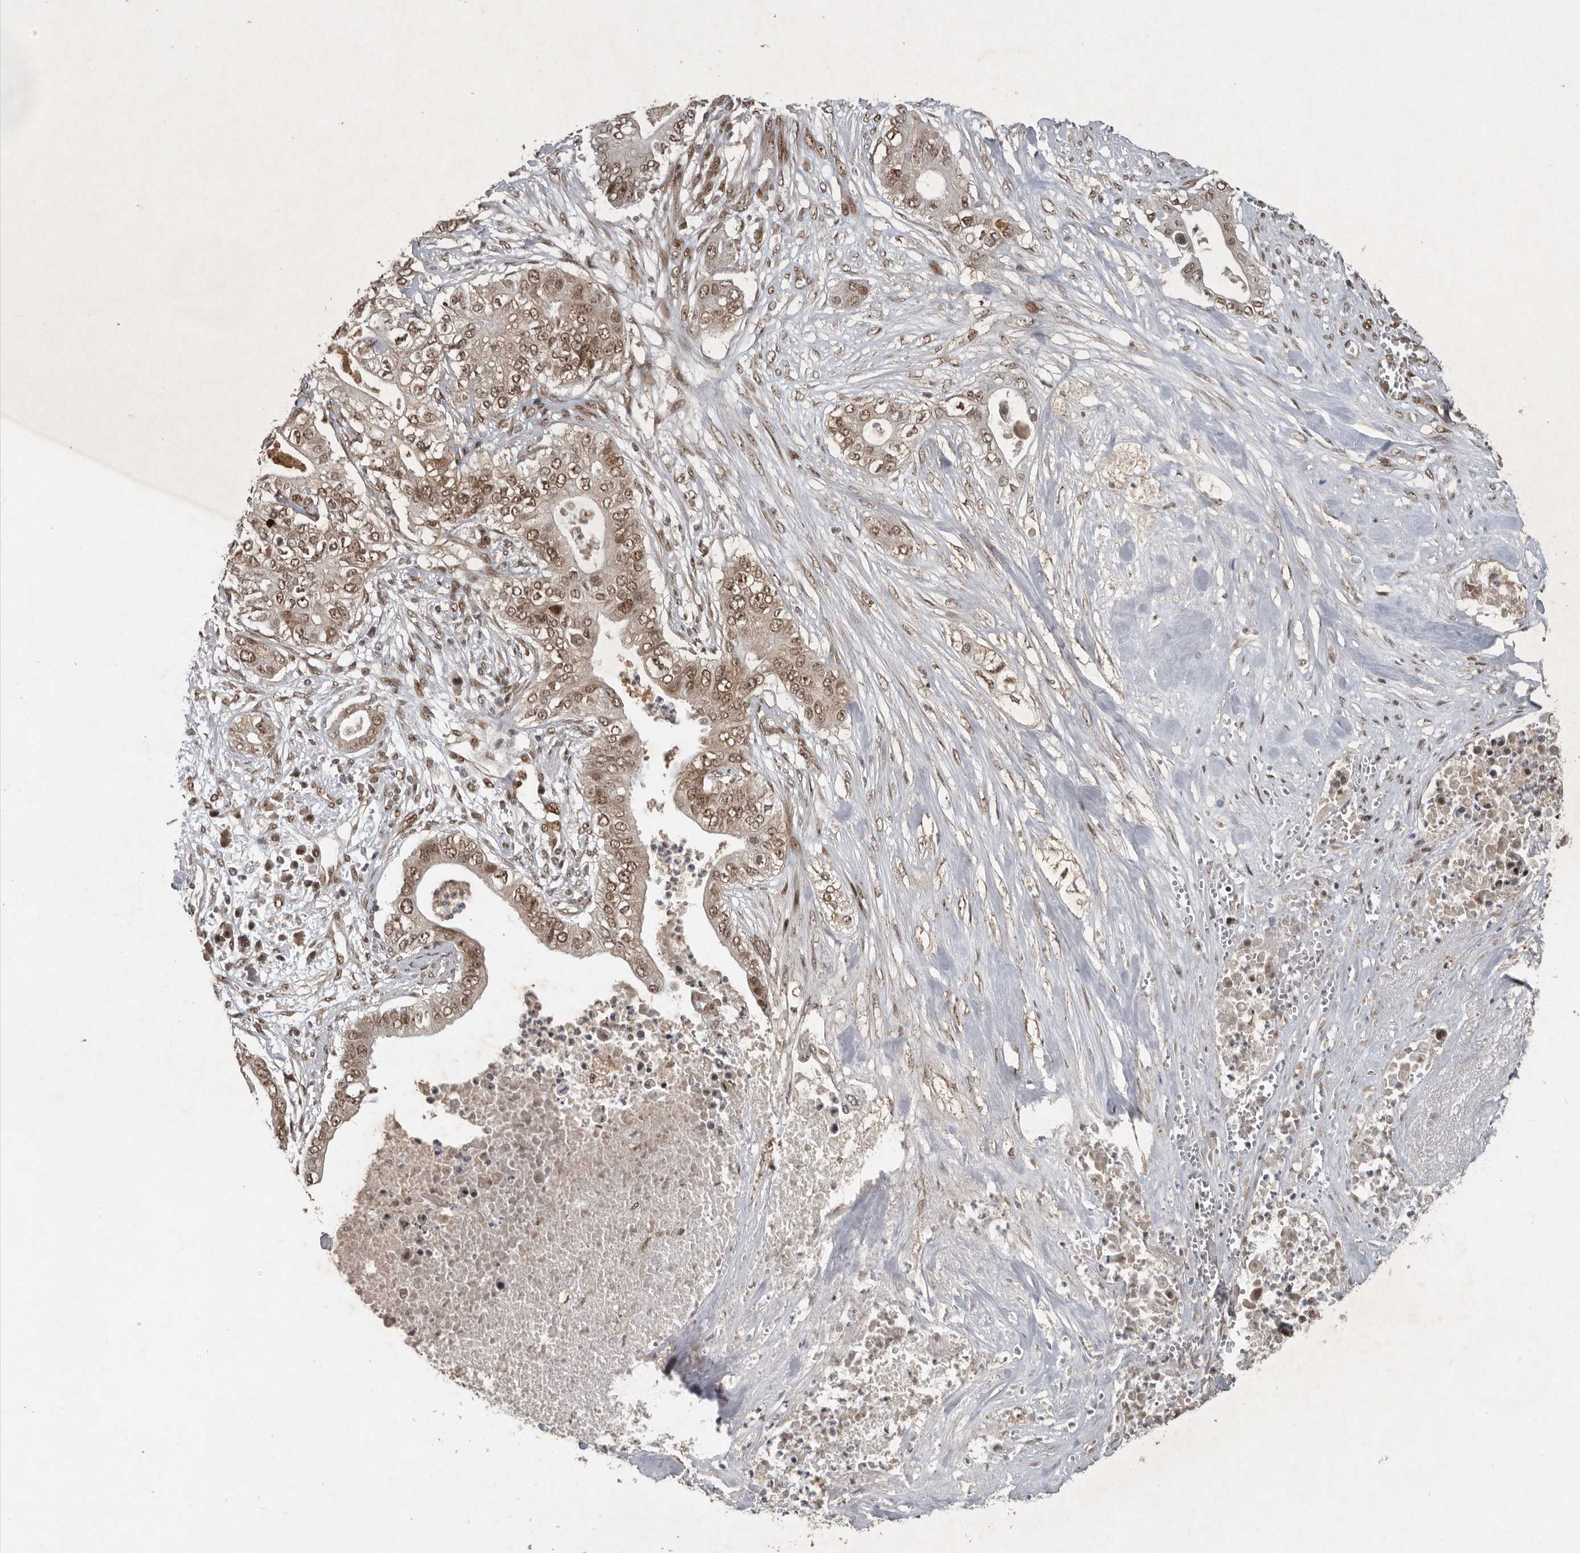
{"staining": {"intensity": "moderate", "quantity": ">75%", "location": "cytoplasmic/membranous,nuclear"}, "tissue": "pancreatic cancer", "cell_type": "Tumor cells", "image_type": "cancer", "snomed": [{"axis": "morphology", "description": "Adenocarcinoma, NOS"}, {"axis": "topography", "description": "Pancreas"}], "caption": "Immunohistochemical staining of human pancreatic cancer (adenocarcinoma) shows medium levels of moderate cytoplasmic/membranous and nuclear protein staining in approximately >75% of tumor cells. The staining was performed using DAB to visualize the protein expression in brown, while the nuclei were stained in blue with hematoxylin (Magnification: 20x).", "gene": "CDC27", "patient": {"sex": "female", "age": 78}}